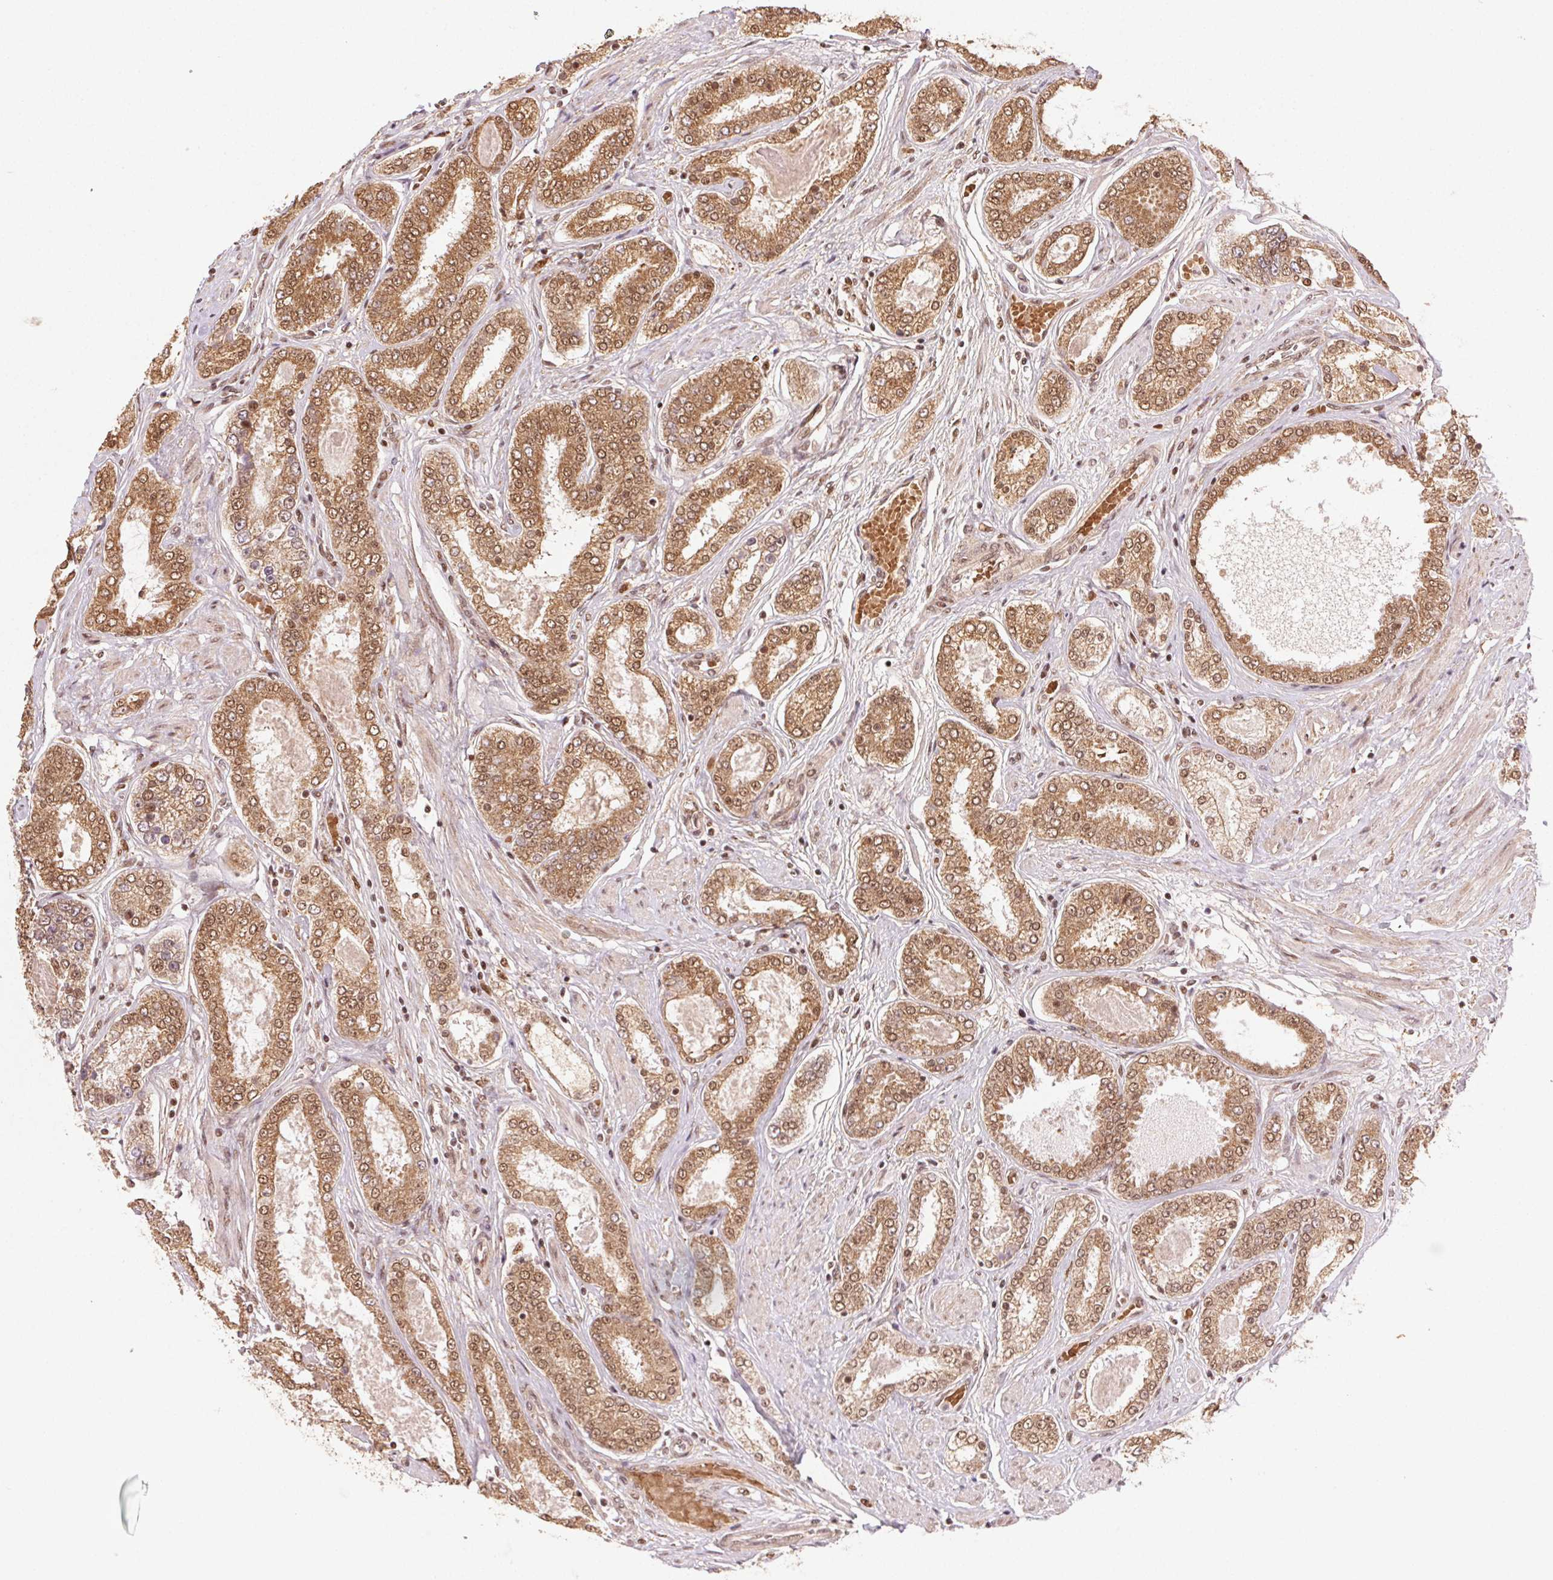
{"staining": {"intensity": "moderate", "quantity": ">75%", "location": "cytoplasmic/membranous,nuclear"}, "tissue": "prostate cancer", "cell_type": "Tumor cells", "image_type": "cancer", "snomed": [{"axis": "morphology", "description": "Adenocarcinoma, High grade"}, {"axis": "topography", "description": "Prostate"}], "caption": "Immunohistochemistry (IHC) image of human prostate cancer stained for a protein (brown), which displays medium levels of moderate cytoplasmic/membranous and nuclear expression in about >75% of tumor cells.", "gene": "TREML4", "patient": {"sex": "male", "age": 63}}